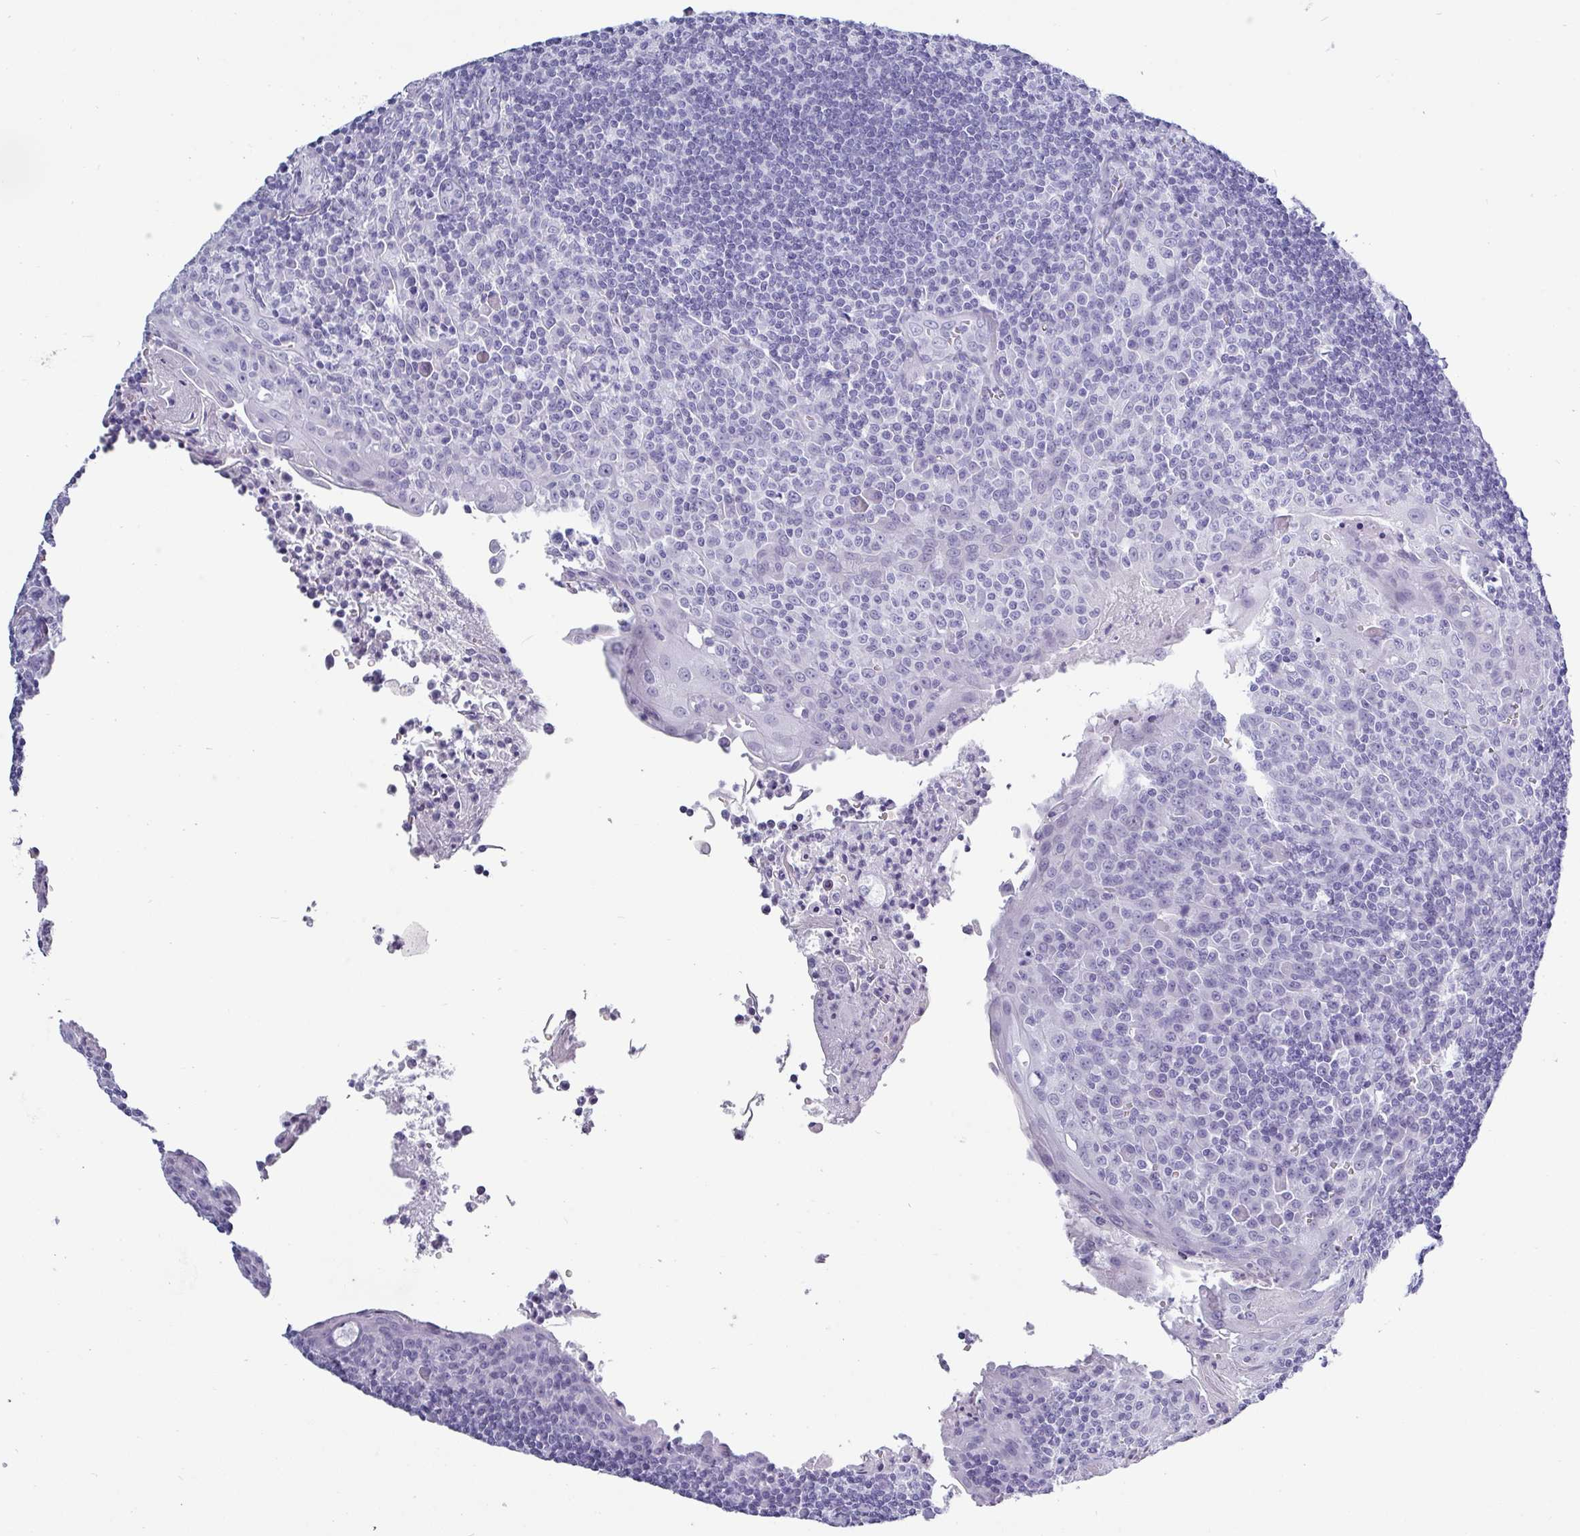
{"staining": {"intensity": "negative", "quantity": "none", "location": "none"}, "tissue": "tonsil", "cell_type": "Germinal center cells", "image_type": "normal", "snomed": [{"axis": "morphology", "description": "Normal tissue, NOS"}, {"axis": "topography", "description": "Tonsil"}], "caption": "An immunohistochemistry image of benign tonsil is shown. There is no staining in germinal center cells of tonsil. Nuclei are stained in blue.", "gene": "CRYBB2", "patient": {"sex": "male", "age": 27}}